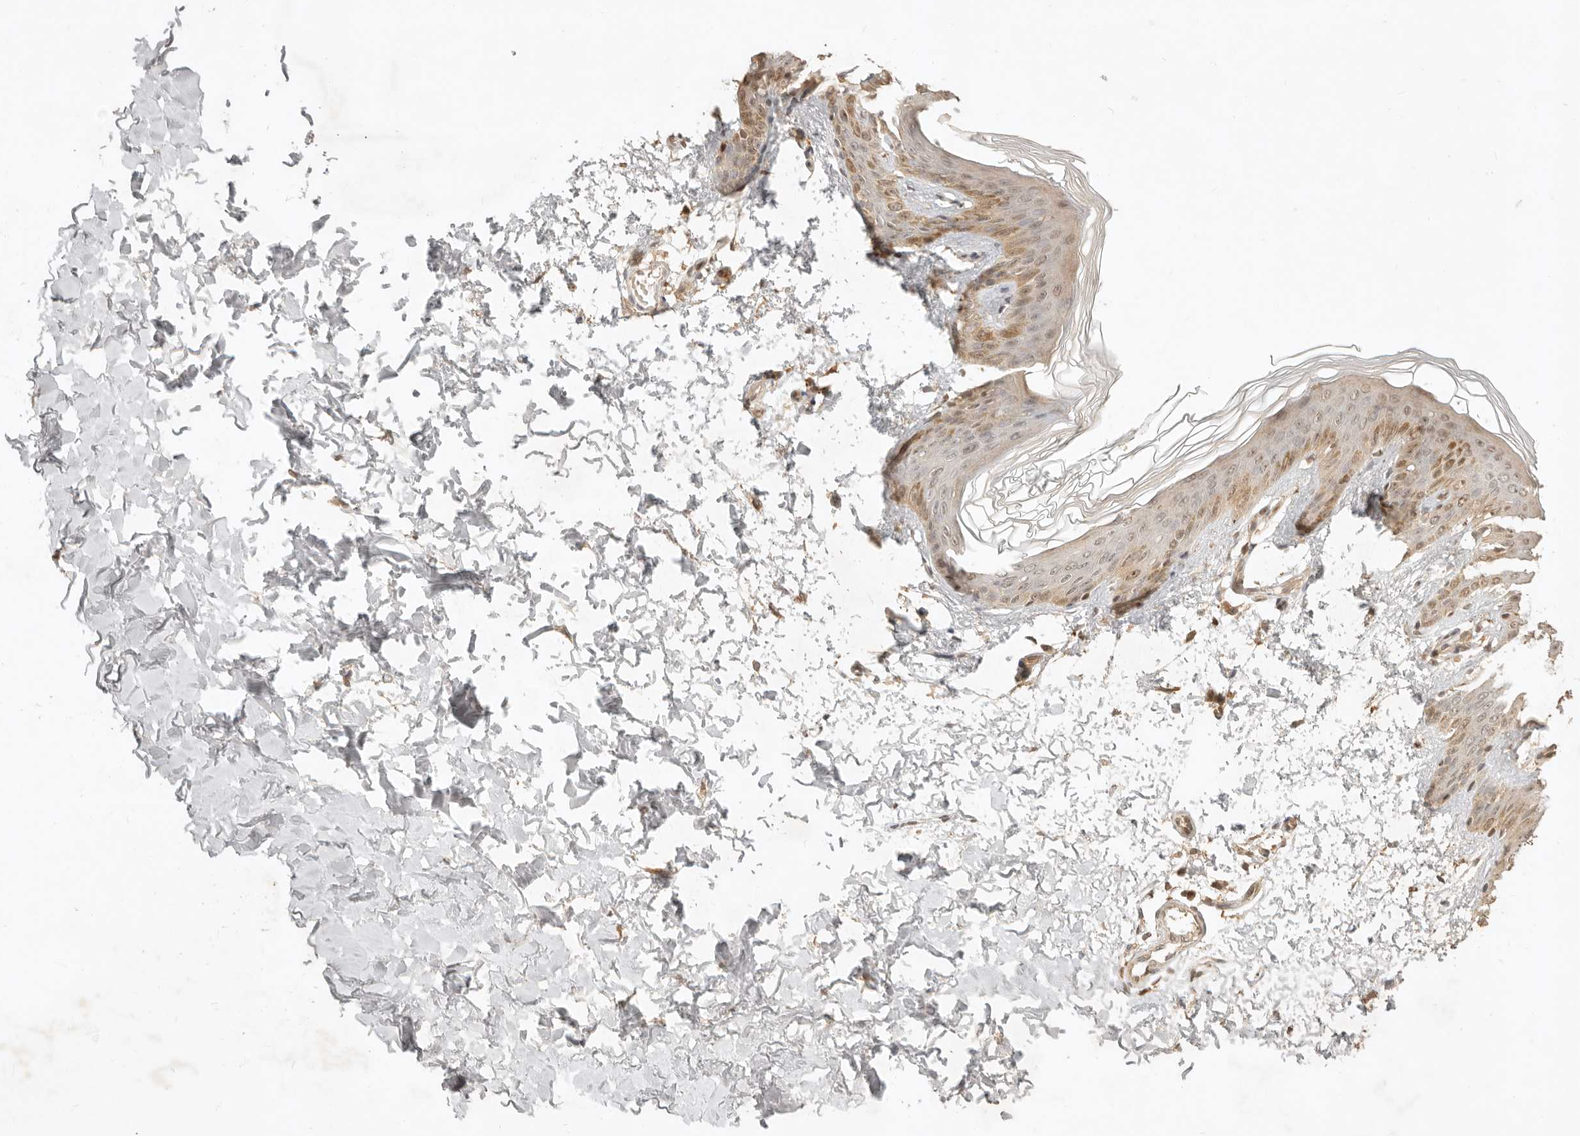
{"staining": {"intensity": "moderate", "quantity": ">75%", "location": "cytoplasmic/membranous,nuclear"}, "tissue": "skin", "cell_type": "Fibroblasts", "image_type": "normal", "snomed": [{"axis": "morphology", "description": "Normal tissue, NOS"}, {"axis": "morphology", "description": "Neoplasm, benign, NOS"}, {"axis": "topography", "description": "Skin"}, {"axis": "topography", "description": "Soft tissue"}], "caption": "Immunohistochemical staining of normal skin demonstrates medium levels of moderate cytoplasmic/membranous,nuclear positivity in about >75% of fibroblasts. (DAB IHC, brown staining for protein, blue staining for nuclei).", "gene": "KIF2B", "patient": {"sex": "male", "age": 26}}